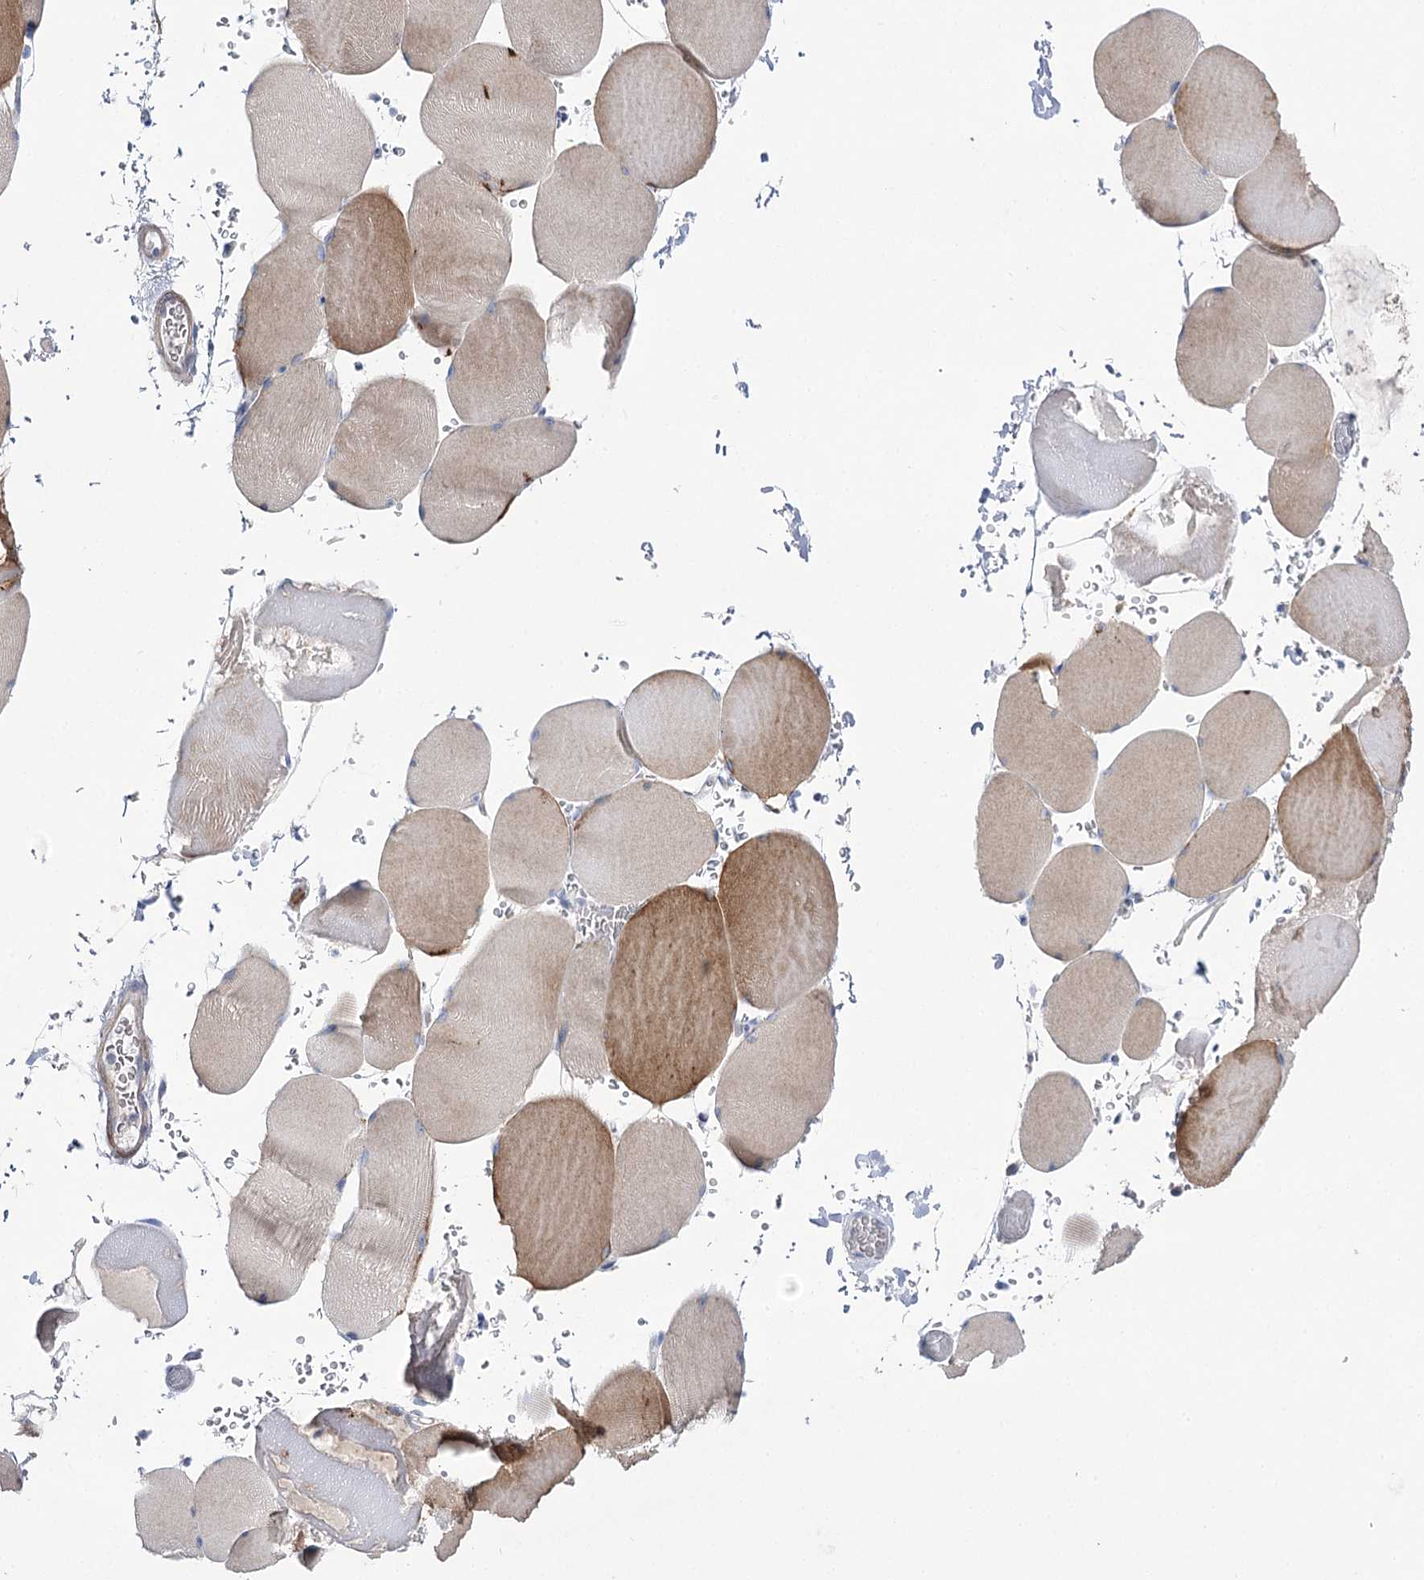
{"staining": {"intensity": "strong", "quantity": "25%-75%", "location": "cytoplasmic/membranous"}, "tissue": "skeletal muscle", "cell_type": "Myocytes", "image_type": "normal", "snomed": [{"axis": "morphology", "description": "Normal tissue, NOS"}, {"axis": "topography", "description": "Skeletal muscle"}, {"axis": "topography", "description": "Head-Neck"}], "caption": "This photomicrograph shows unremarkable skeletal muscle stained with IHC to label a protein in brown. The cytoplasmic/membranous of myocytes show strong positivity for the protein. Nuclei are counter-stained blue.", "gene": "NRAP", "patient": {"sex": "male", "age": 66}}